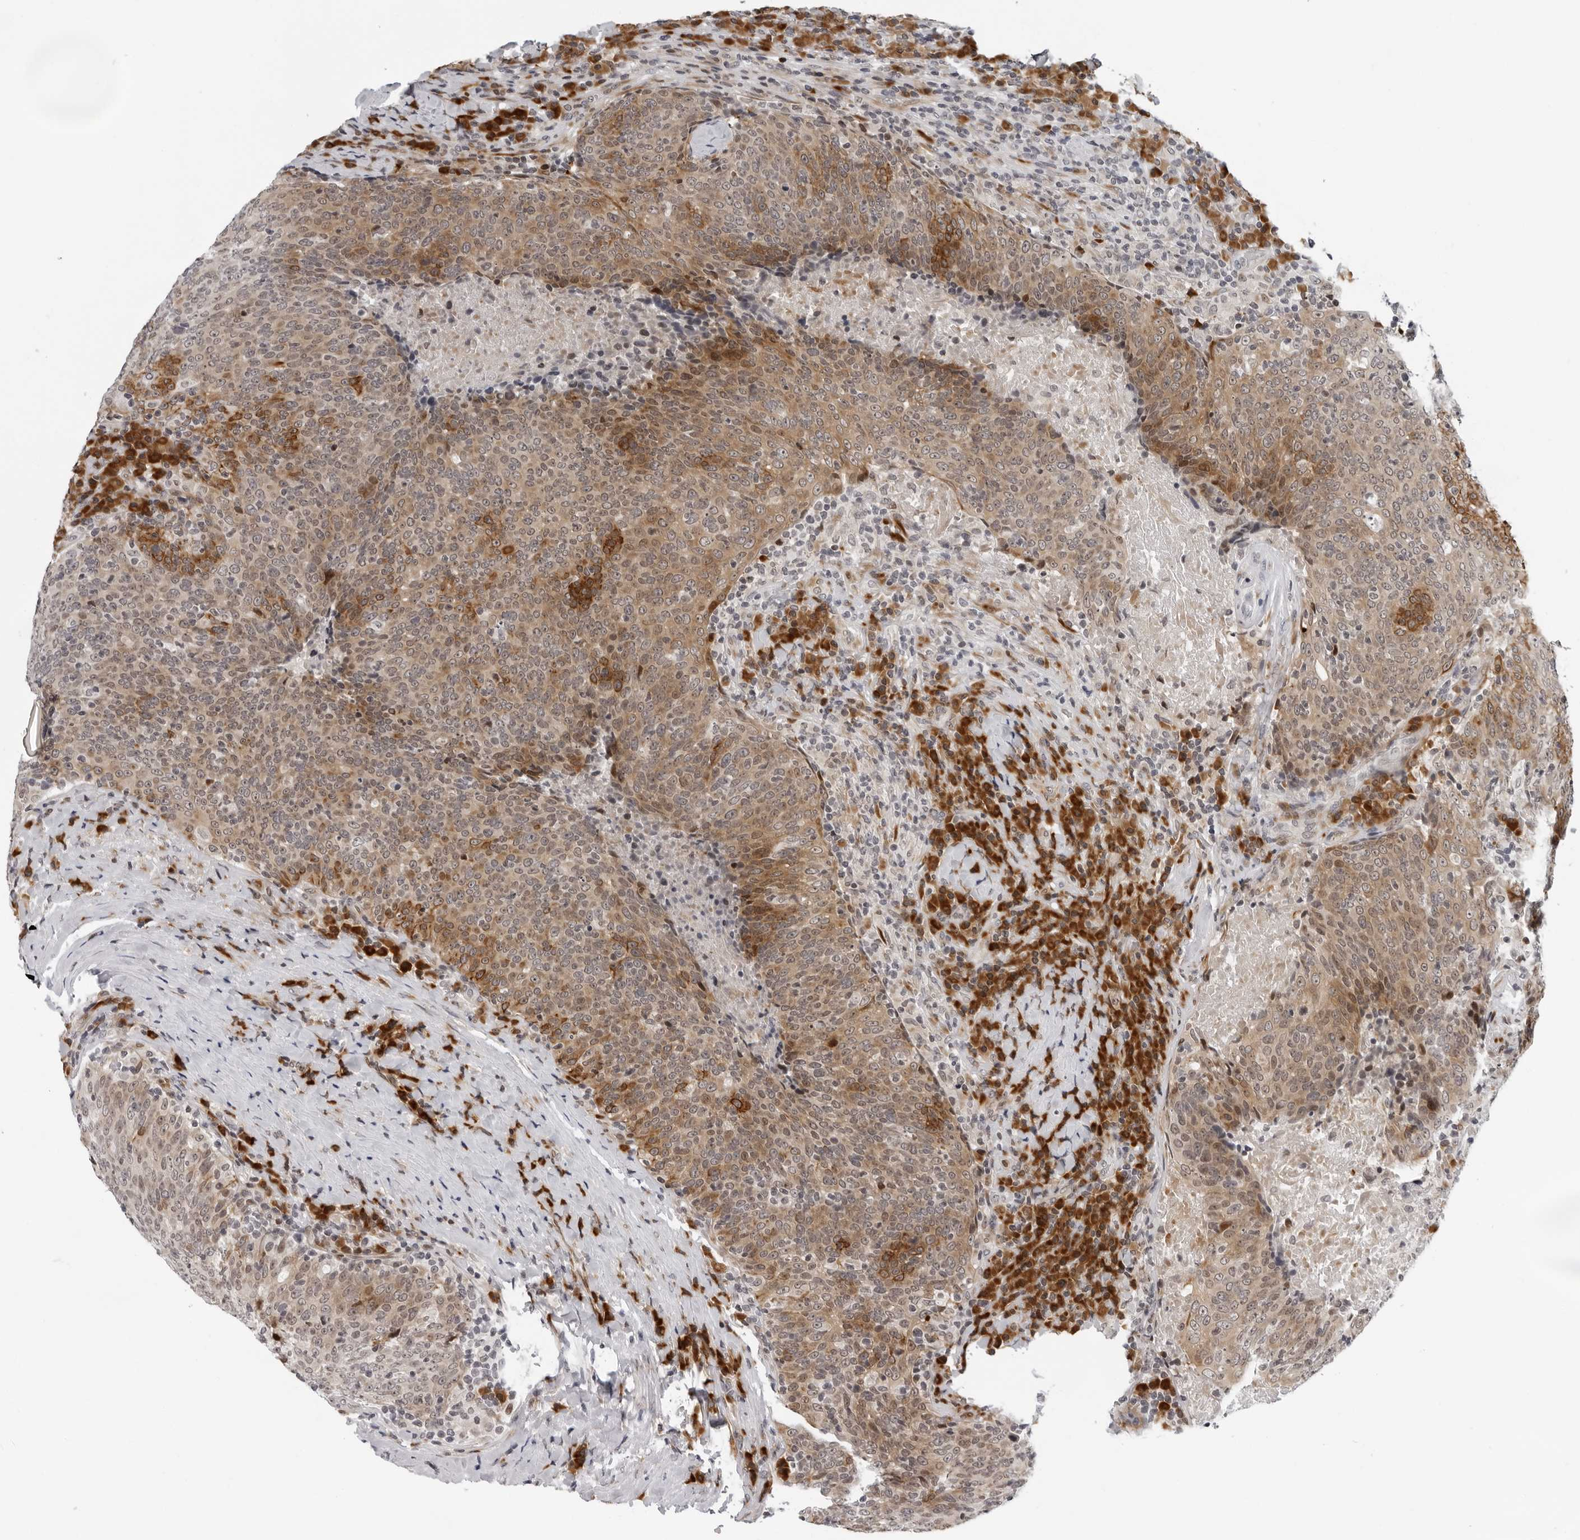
{"staining": {"intensity": "moderate", "quantity": ">75%", "location": "cytoplasmic/membranous"}, "tissue": "head and neck cancer", "cell_type": "Tumor cells", "image_type": "cancer", "snomed": [{"axis": "morphology", "description": "Squamous cell carcinoma, NOS"}, {"axis": "morphology", "description": "Squamous cell carcinoma, metastatic, NOS"}, {"axis": "topography", "description": "Lymph node"}, {"axis": "topography", "description": "Head-Neck"}], "caption": "An immunohistochemistry image of neoplastic tissue is shown. Protein staining in brown highlights moderate cytoplasmic/membranous positivity in head and neck cancer (metastatic squamous cell carcinoma) within tumor cells.", "gene": "PIP4K2C", "patient": {"sex": "male", "age": 62}}